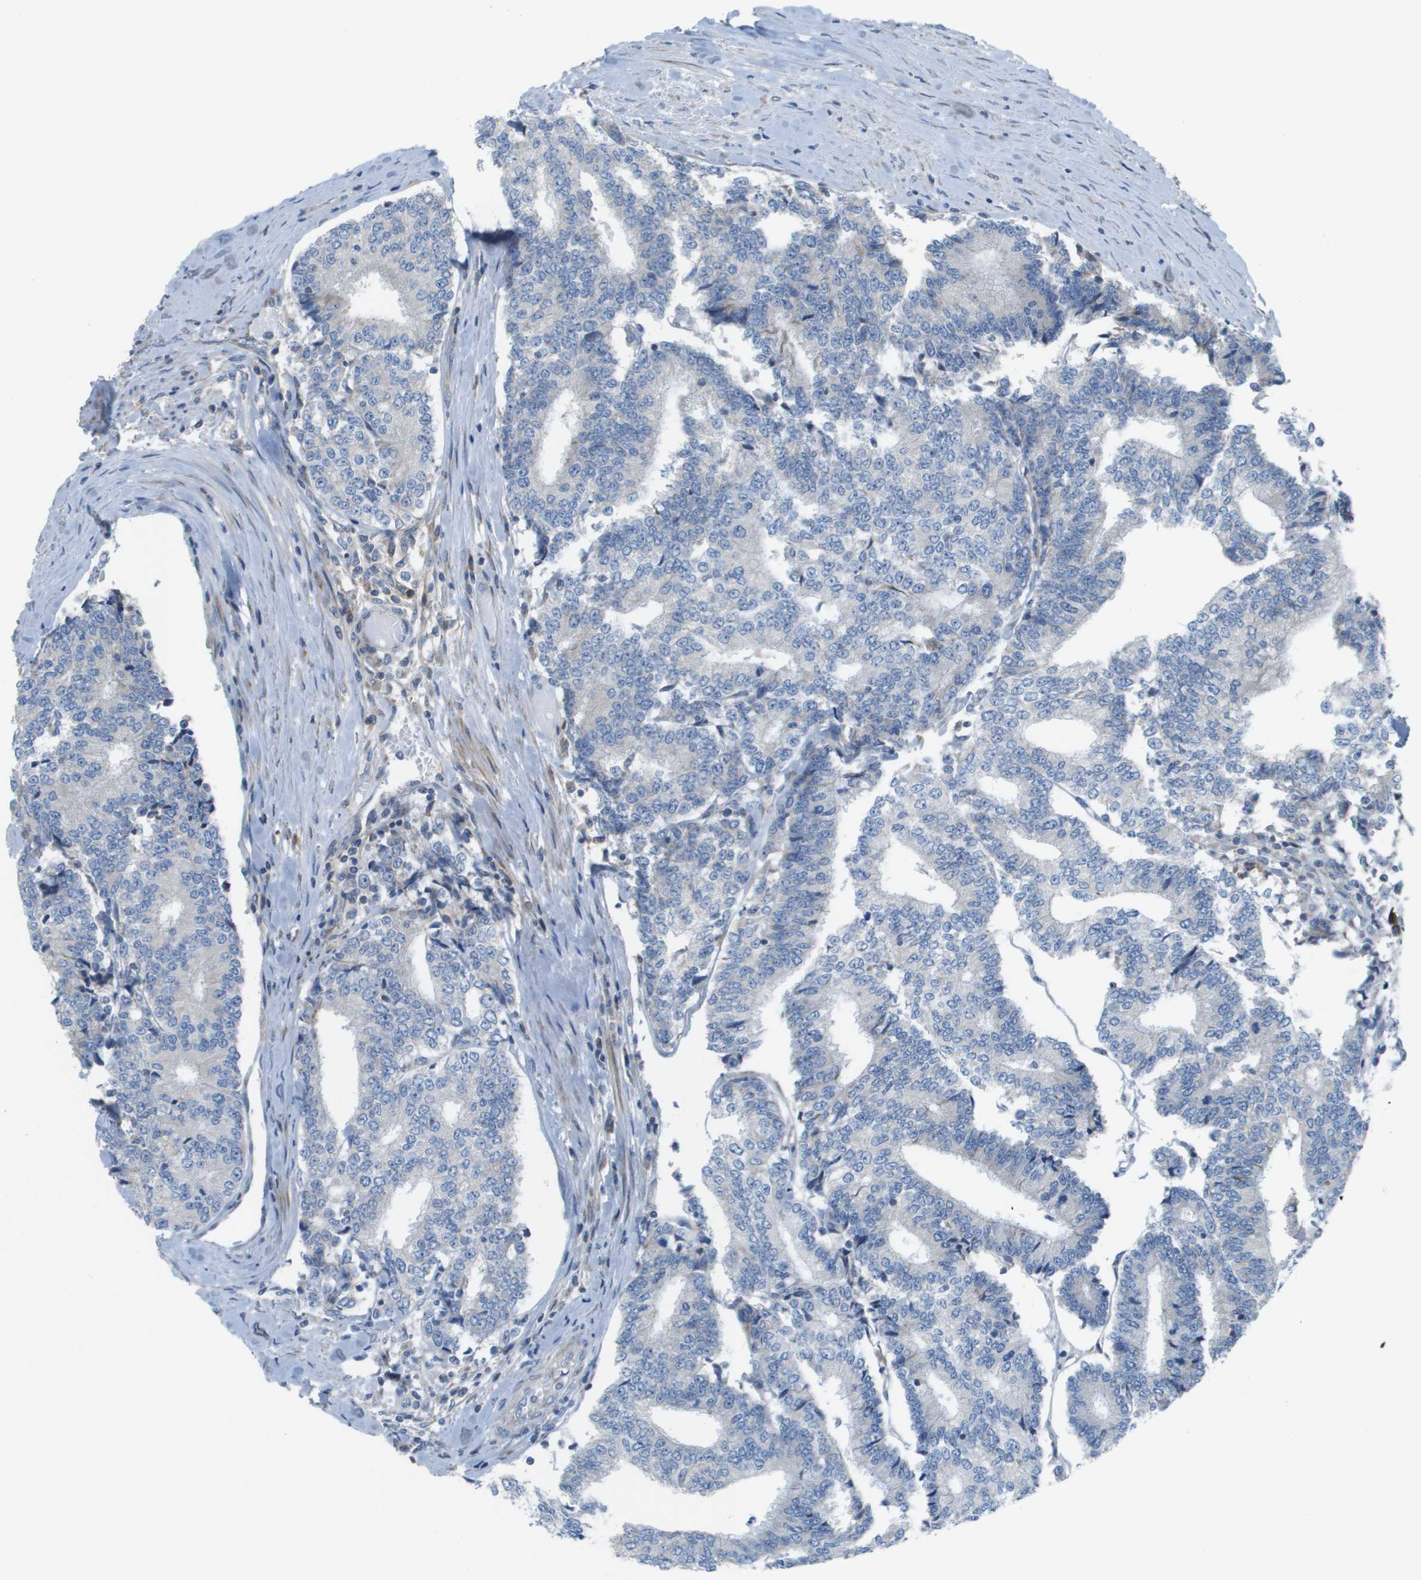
{"staining": {"intensity": "negative", "quantity": "none", "location": "none"}, "tissue": "prostate cancer", "cell_type": "Tumor cells", "image_type": "cancer", "snomed": [{"axis": "morphology", "description": "Normal tissue, NOS"}, {"axis": "morphology", "description": "Adenocarcinoma, High grade"}, {"axis": "topography", "description": "Prostate"}, {"axis": "topography", "description": "Seminal veicle"}], "caption": "A micrograph of prostate cancer stained for a protein demonstrates no brown staining in tumor cells. Nuclei are stained in blue.", "gene": "GALNT6", "patient": {"sex": "male", "age": 55}}